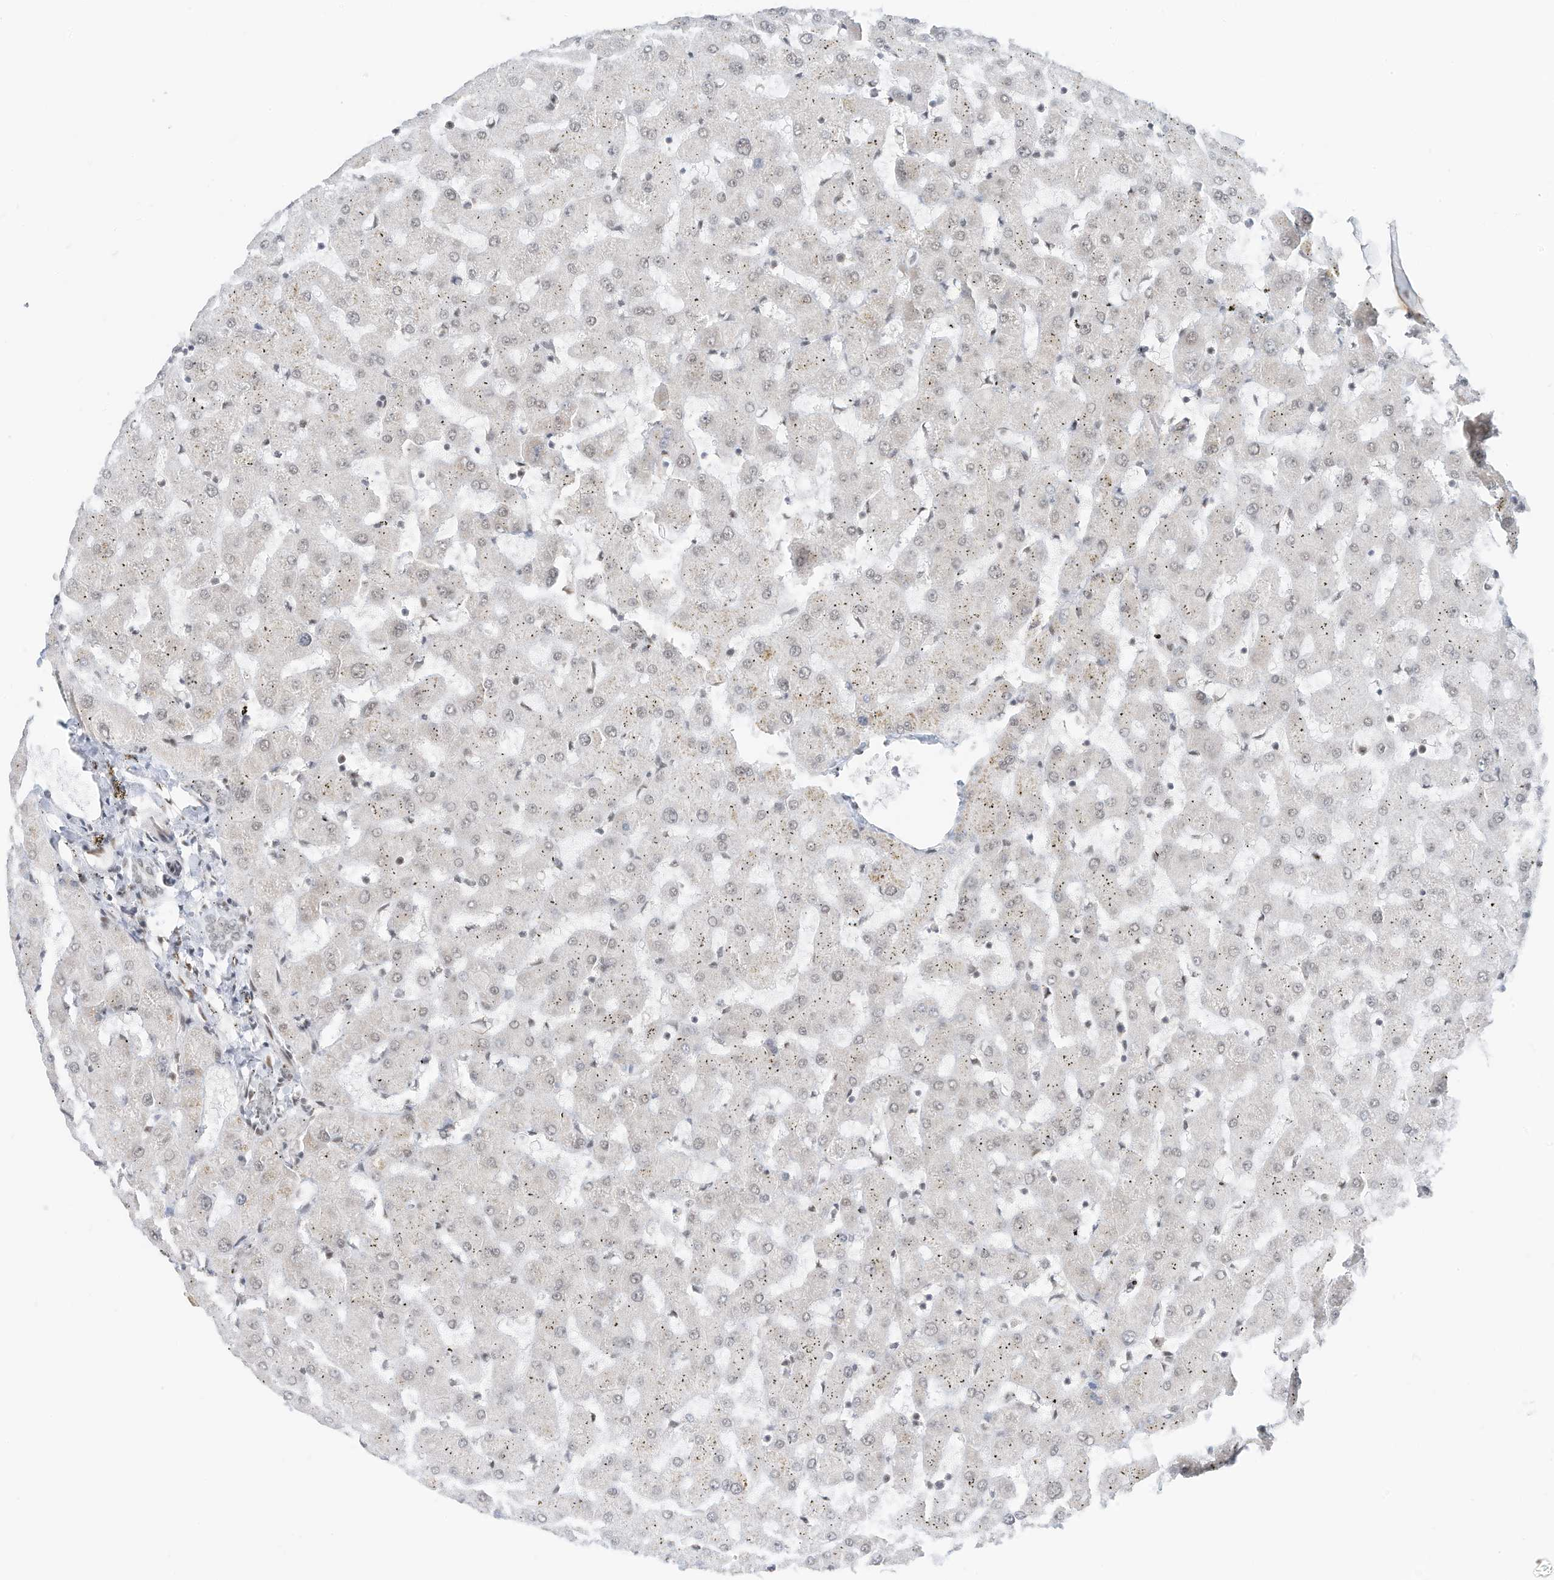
{"staining": {"intensity": "negative", "quantity": "none", "location": "none"}, "tissue": "liver", "cell_type": "Cholangiocytes", "image_type": "normal", "snomed": [{"axis": "morphology", "description": "Normal tissue, NOS"}, {"axis": "topography", "description": "Liver"}], "caption": "DAB (3,3'-diaminobenzidine) immunohistochemical staining of benign liver displays no significant positivity in cholangiocytes. (DAB immunohistochemistry visualized using brightfield microscopy, high magnification).", "gene": "AURKAIP1", "patient": {"sex": "female", "age": 63}}